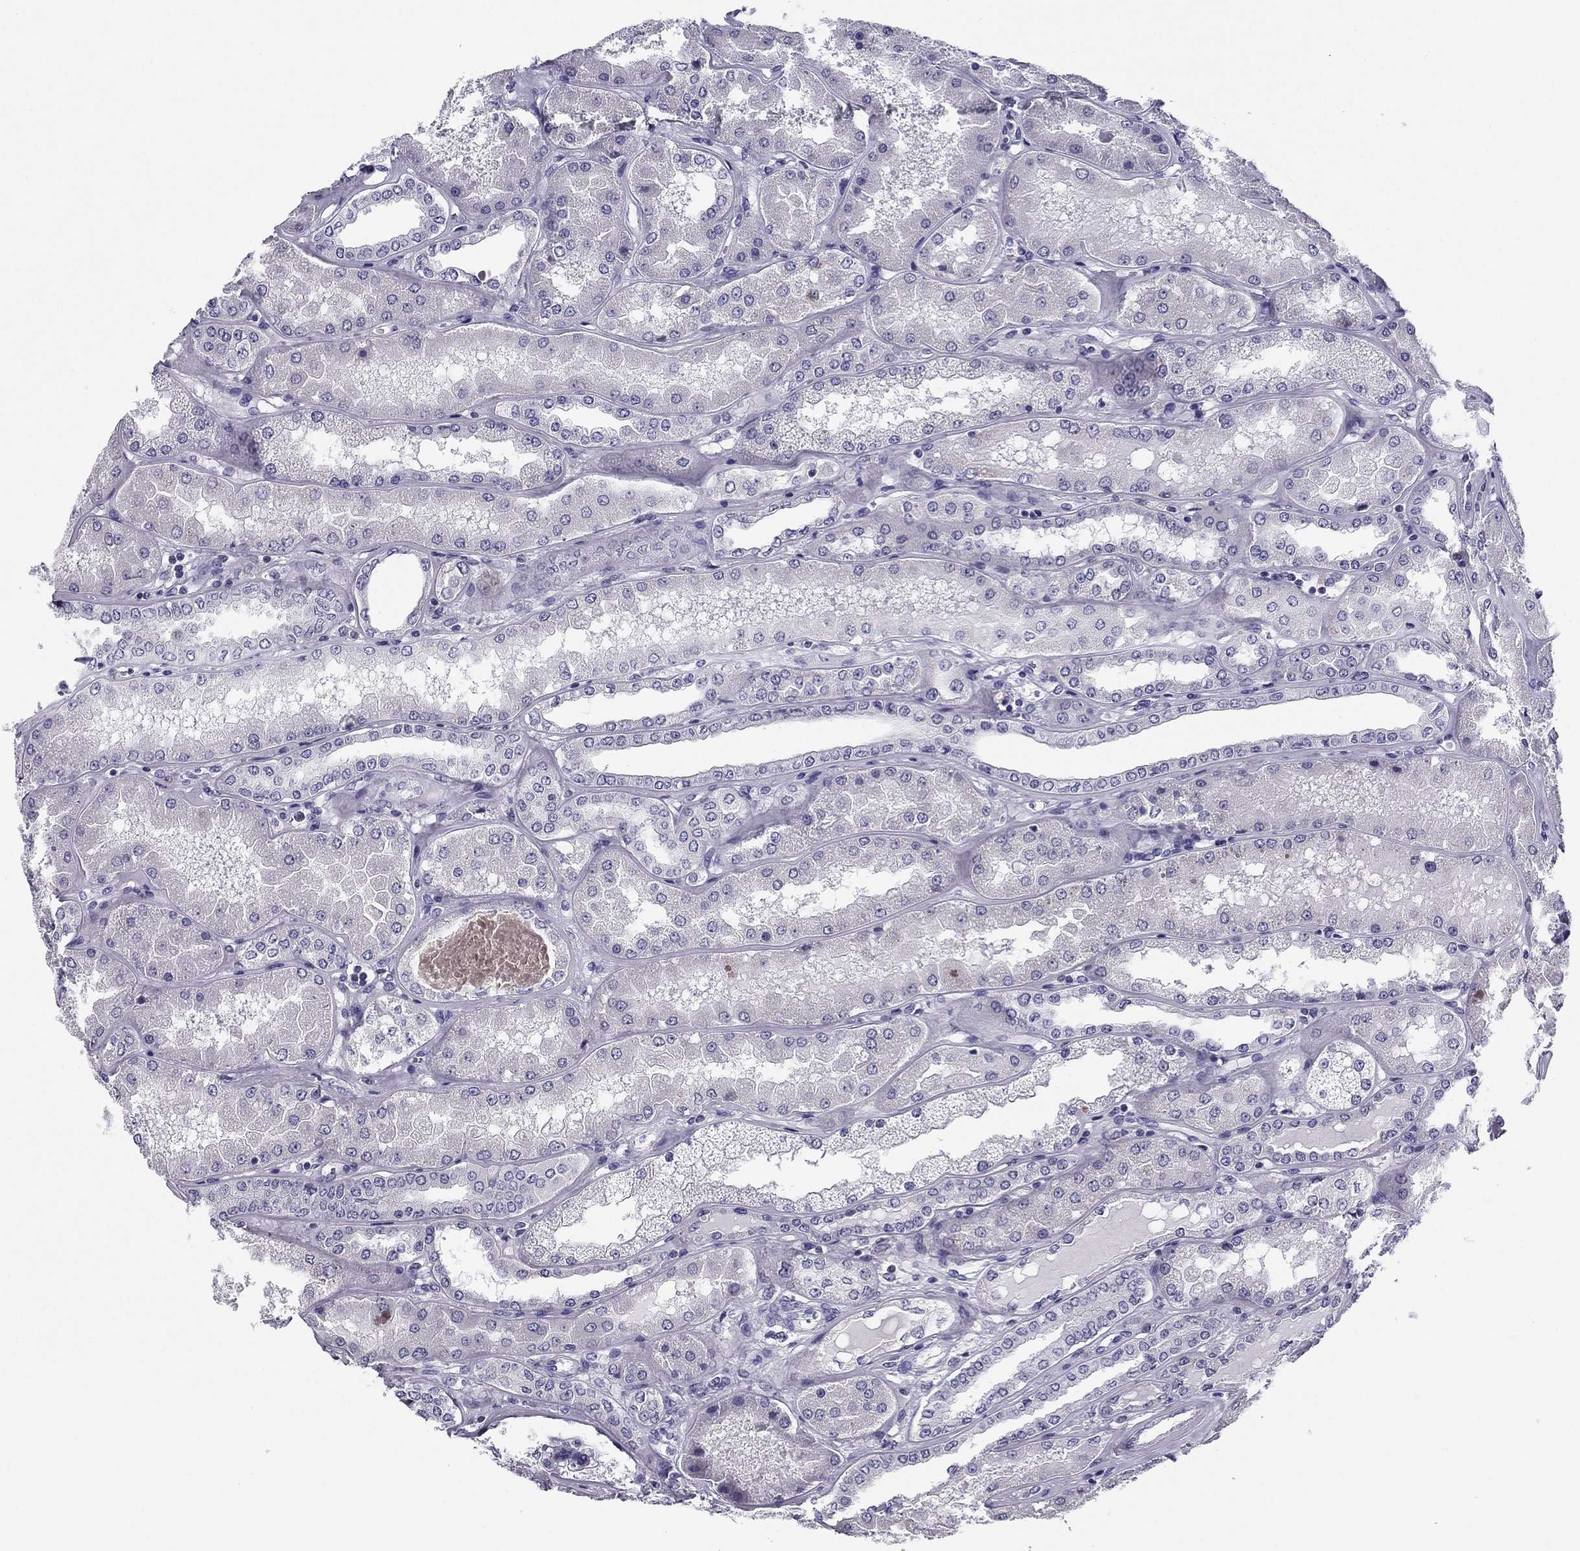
{"staining": {"intensity": "negative", "quantity": "none", "location": "none"}, "tissue": "kidney", "cell_type": "Cells in glomeruli", "image_type": "normal", "snomed": [{"axis": "morphology", "description": "Normal tissue, NOS"}, {"axis": "topography", "description": "Kidney"}], "caption": "This is an IHC micrograph of unremarkable human kidney. There is no positivity in cells in glomeruli.", "gene": "TMED3", "patient": {"sex": "female", "age": 56}}